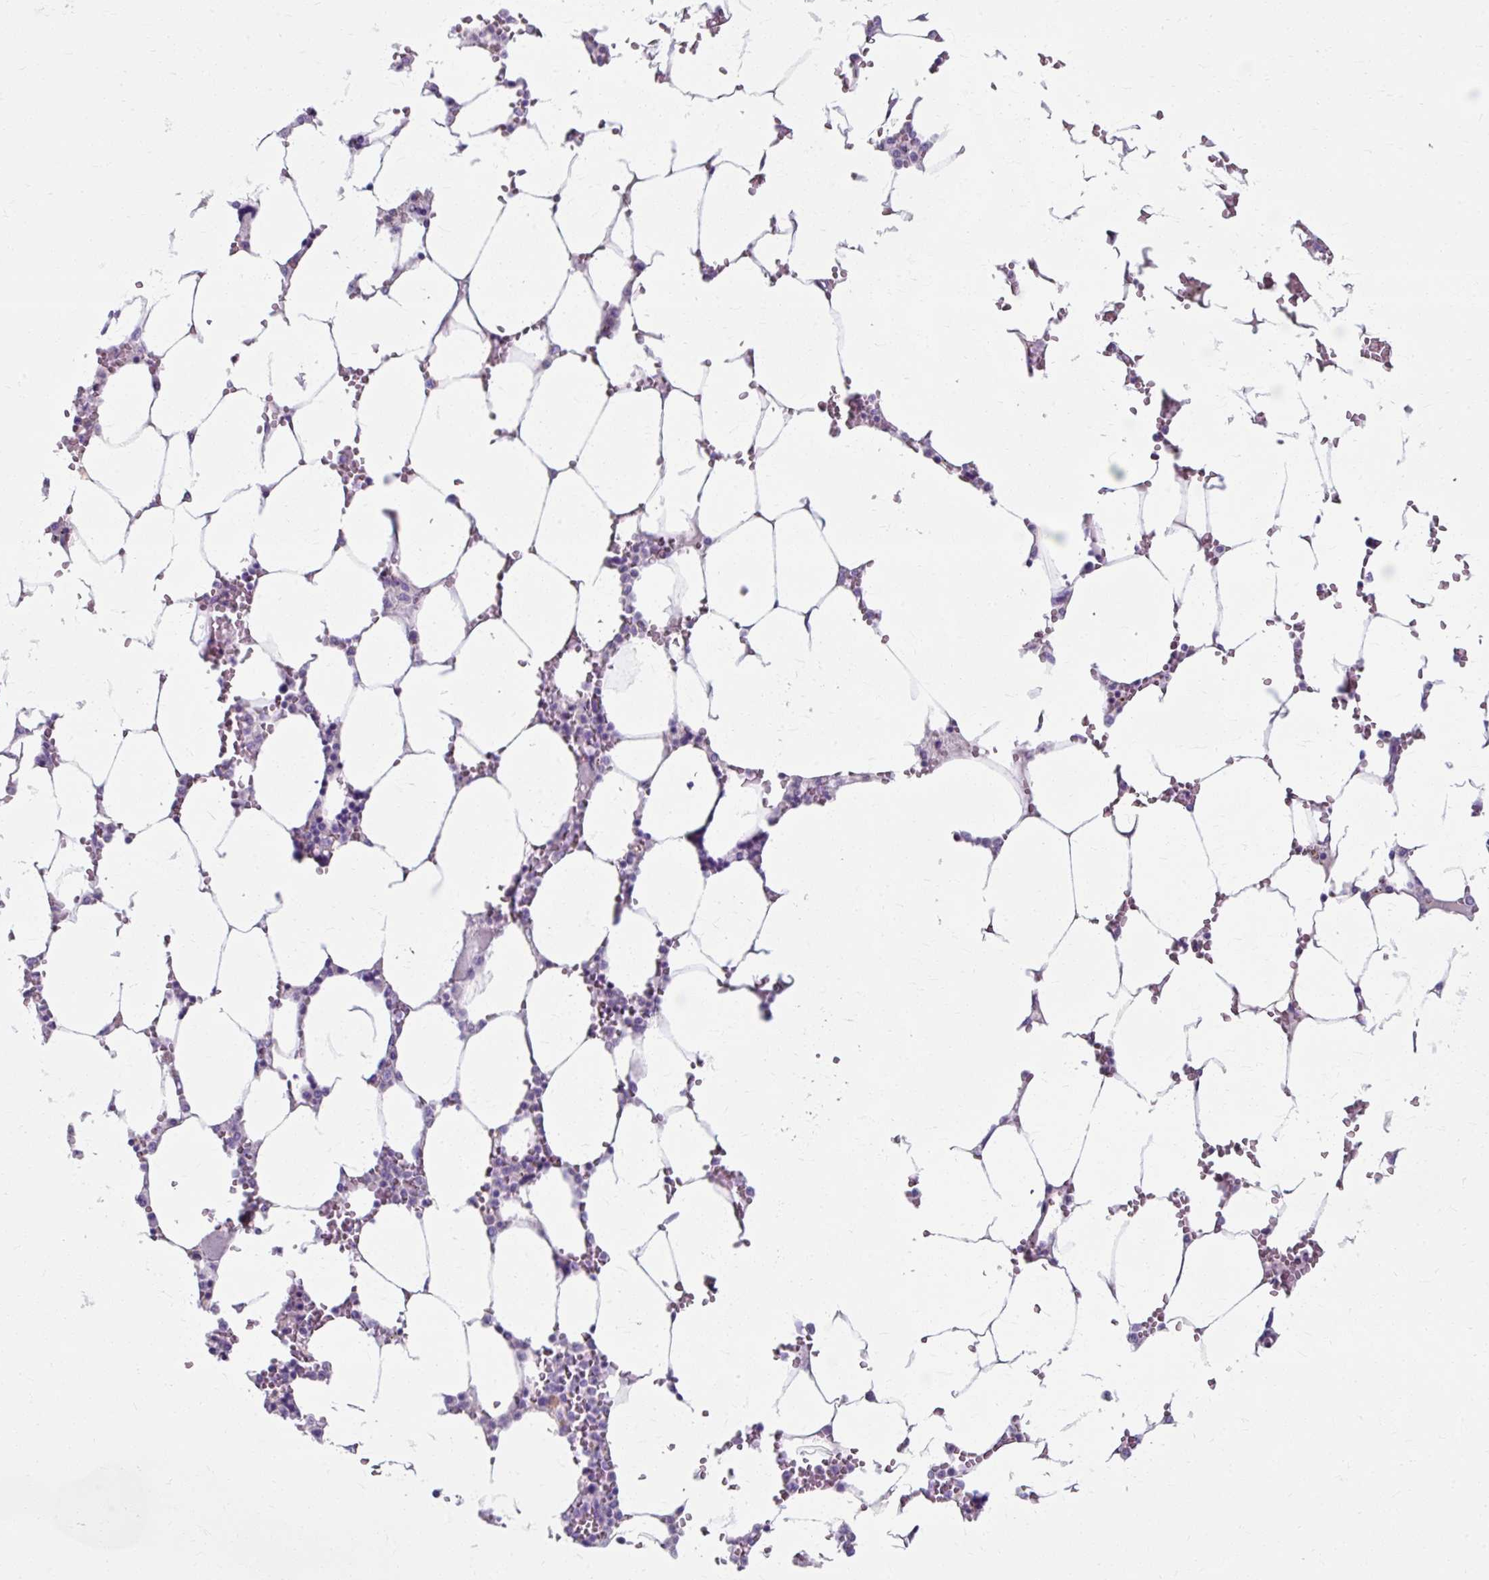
{"staining": {"intensity": "negative", "quantity": "none", "location": "none"}, "tissue": "bone marrow", "cell_type": "Hematopoietic cells", "image_type": "normal", "snomed": [{"axis": "morphology", "description": "Normal tissue, NOS"}, {"axis": "topography", "description": "Bone marrow"}], "caption": "Immunohistochemical staining of benign bone marrow displays no significant expression in hematopoietic cells.", "gene": "ZNF555", "patient": {"sex": "male", "age": 64}}